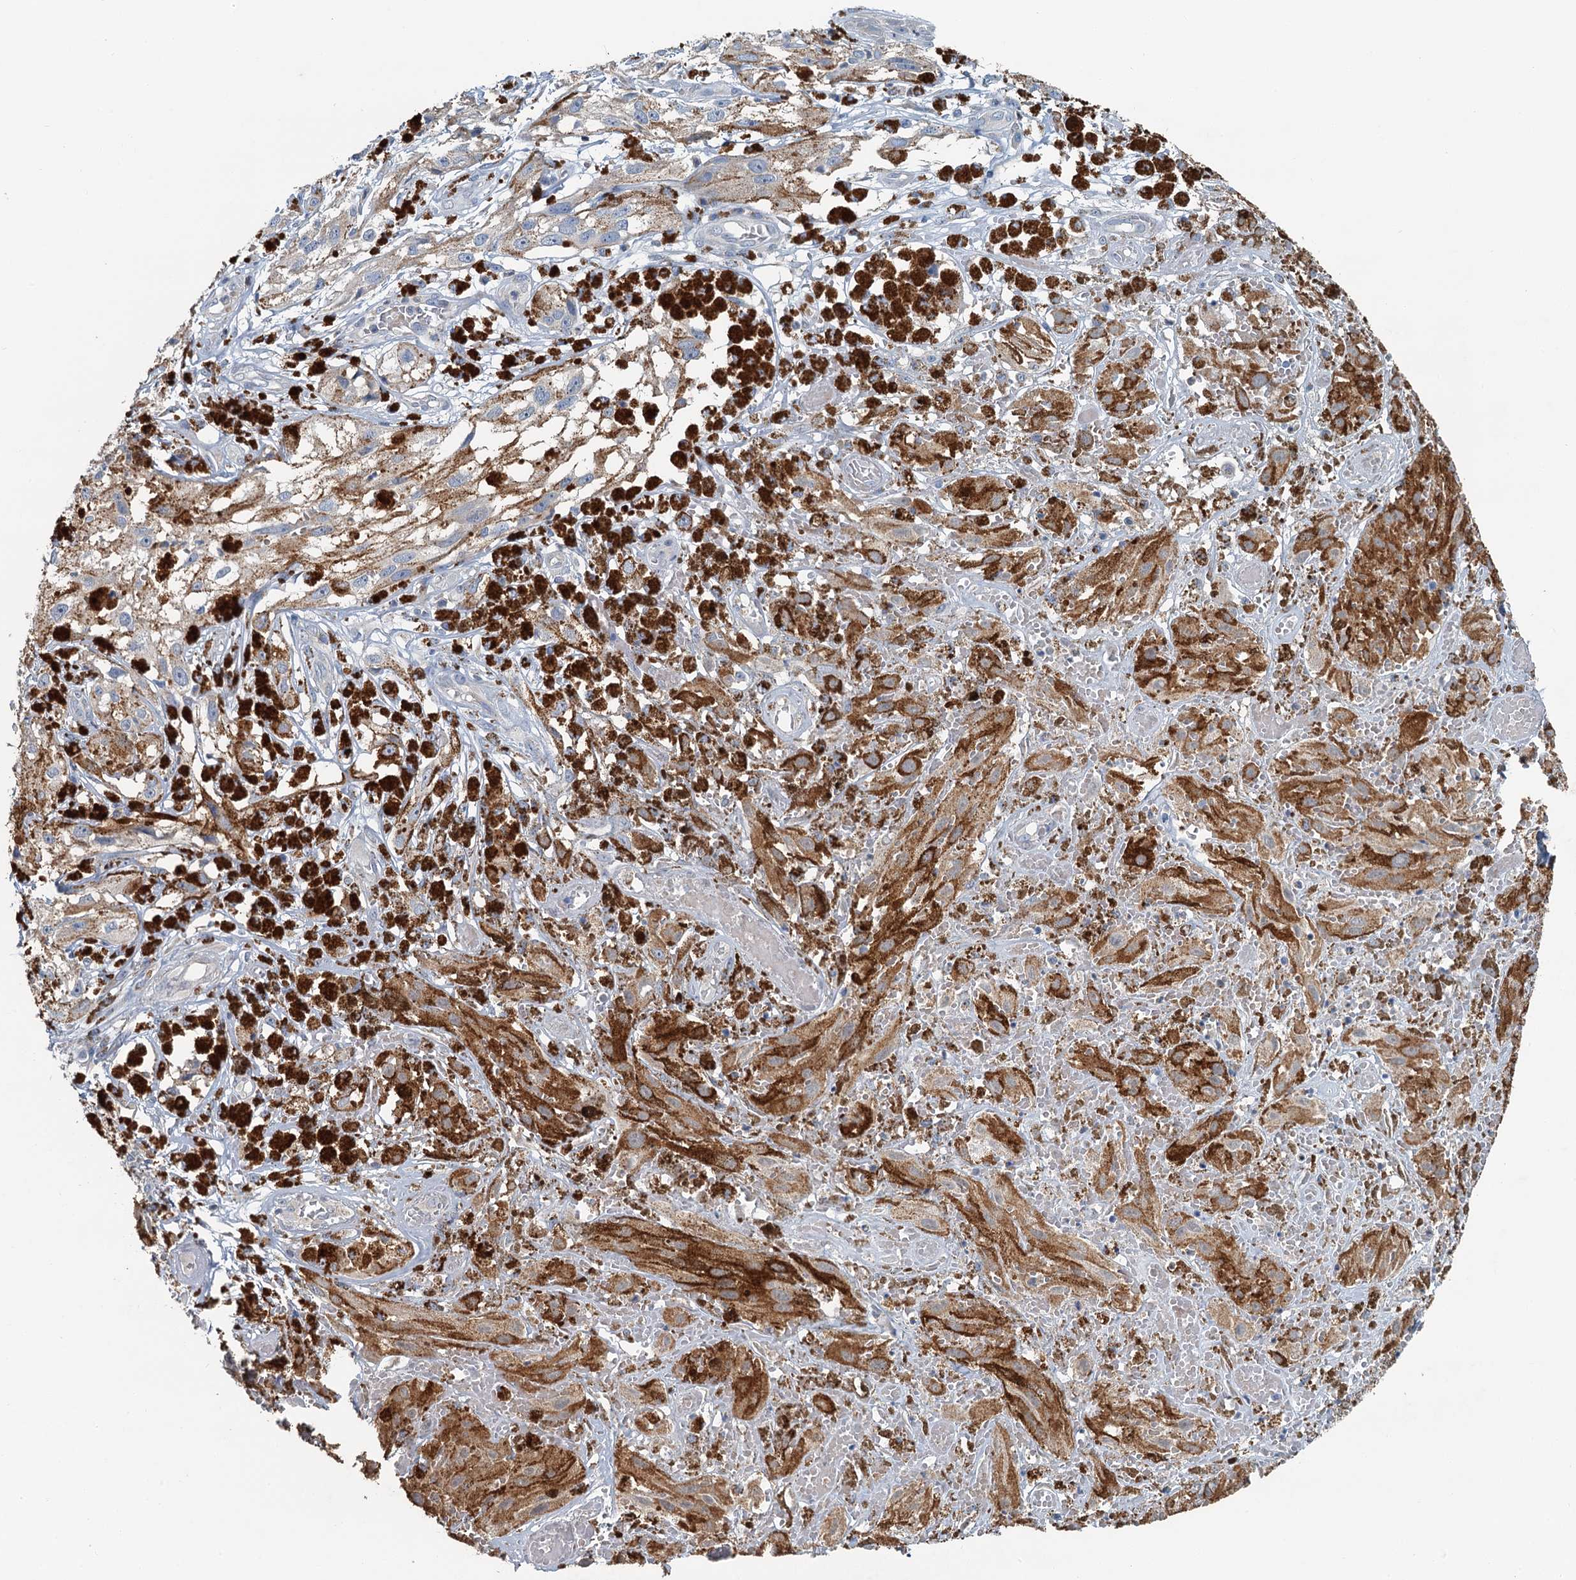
{"staining": {"intensity": "moderate", "quantity": ">75%", "location": "cytoplasmic/membranous"}, "tissue": "melanoma", "cell_type": "Tumor cells", "image_type": "cancer", "snomed": [{"axis": "morphology", "description": "Malignant melanoma, NOS"}, {"axis": "topography", "description": "Skin"}], "caption": "Malignant melanoma was stained to show a protein in brown. There is medium levels of moderate cytoplasmic/membranous expression in about >75% of tumor cells.", "gene": "C6orf120", "patient": {"sex": "male", "age": 88}}